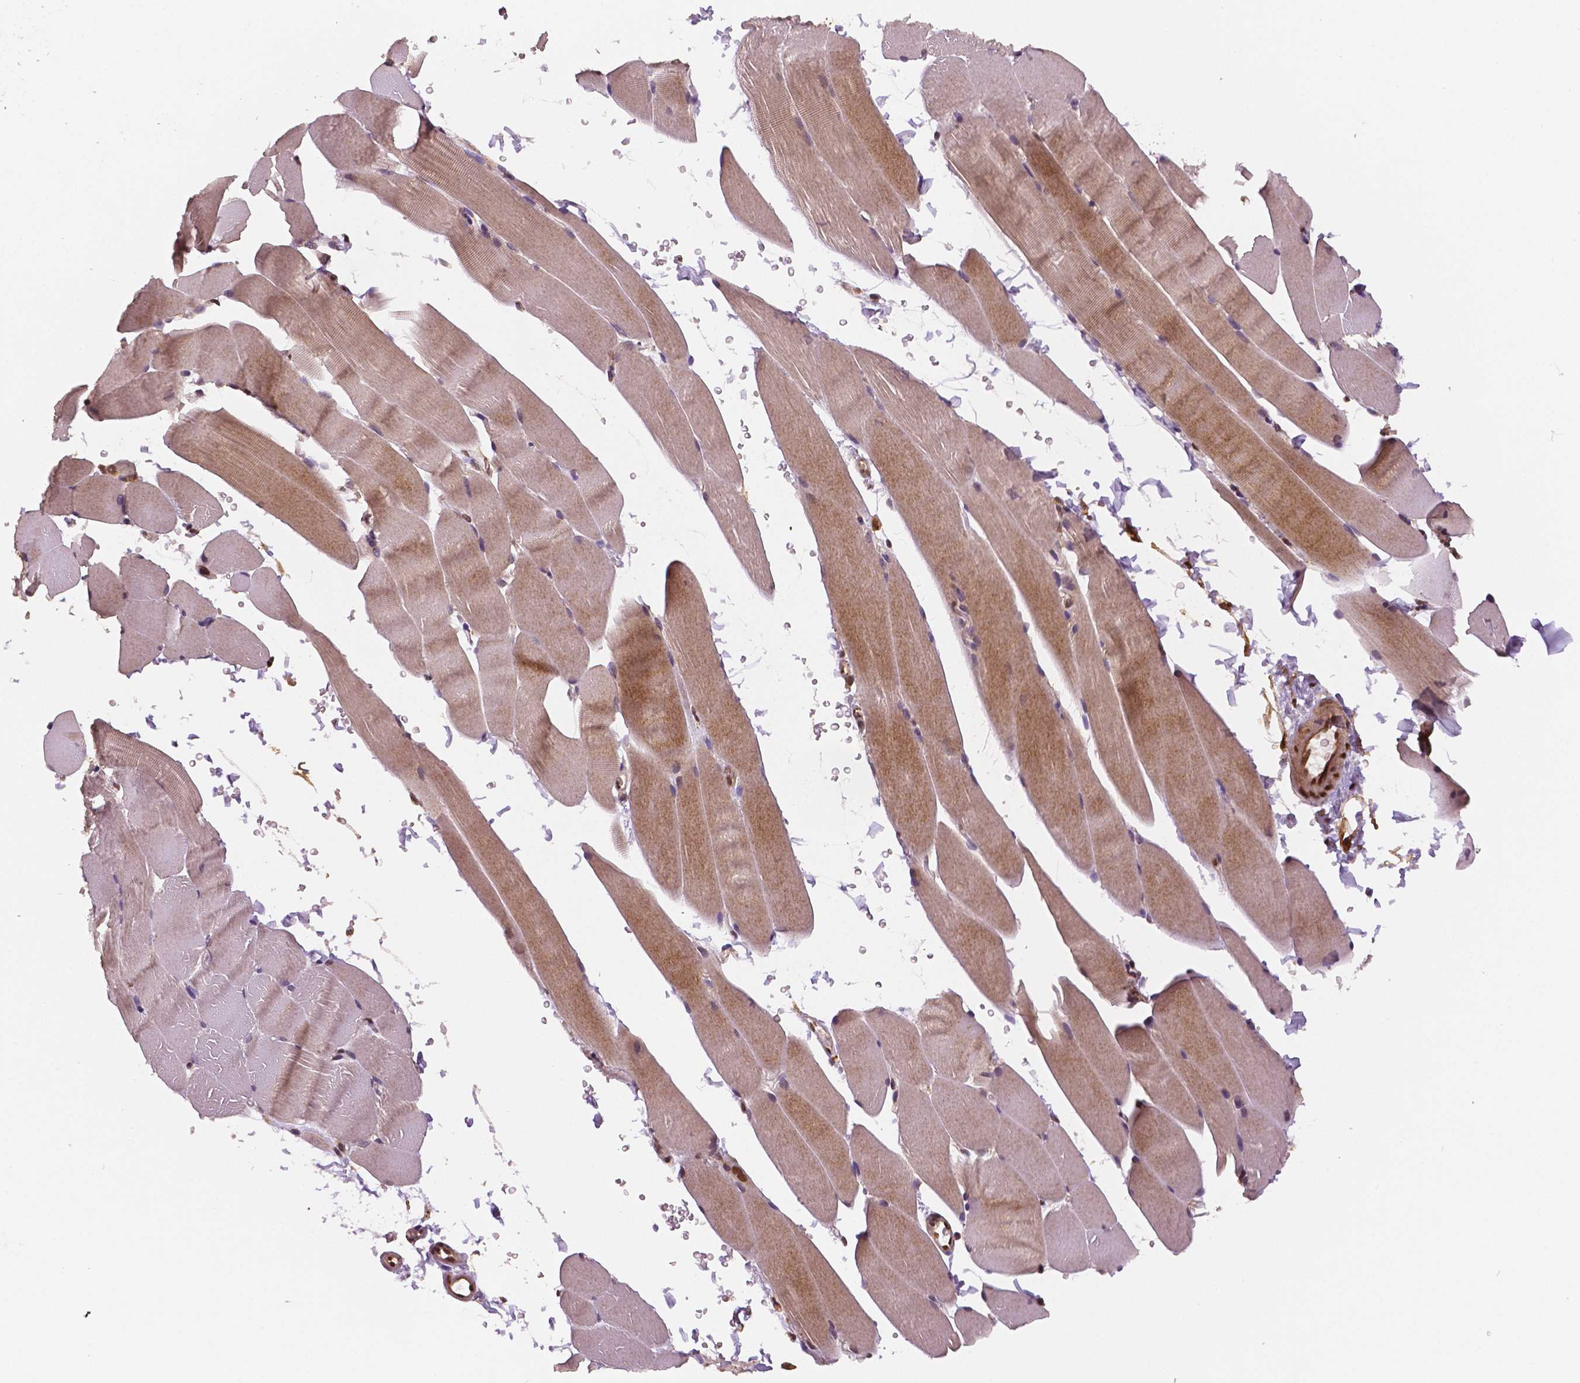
{"staining": {"intensity": "moderate", "quantity": ">75%", "location": "cytoplasmic/membranous,nuclear"}, "tissue": "skeletal muscle", "cell_type": "Myocytes", "image_type": "normal", "snomed": [{"axis": "morphology", "description": "Normal tissue, NOS"}, {"axis": "topography", "description": "Skeletal muscle"}], "caption": "Myocytes show moderate cytoplasmic/membranous,nuclear staining in about >75% of cells in benign skeletal muscle.", "gene": "STAT3", "patient": {"sex": "female", "age": 37}}